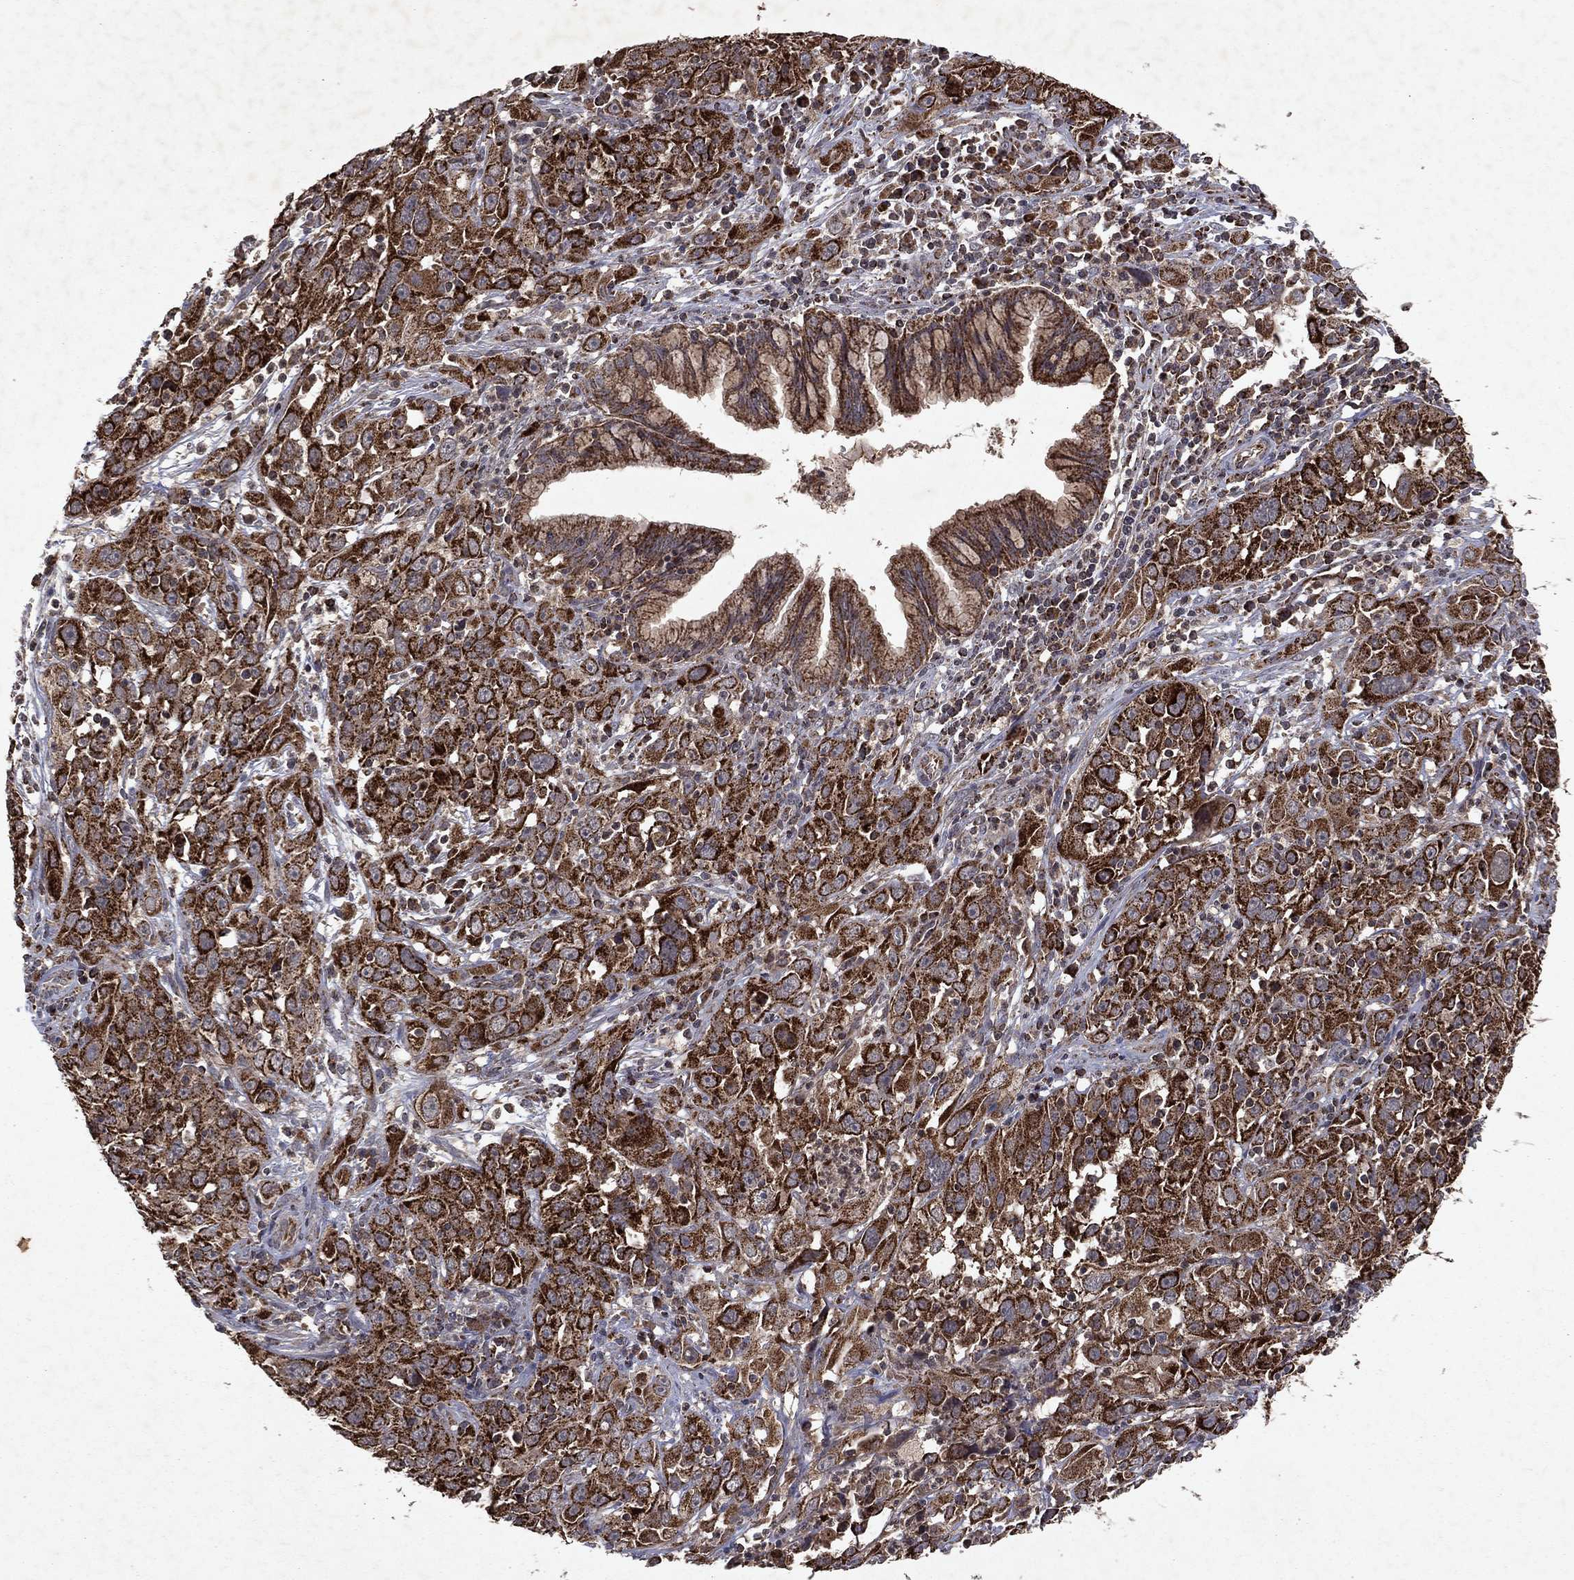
{"staining": {"intensity": "strong", "quantity": ">75%", "location": "cytoplasmic/membranous"}, "tissue": "cervical cancer", "cell_type": "Tumor cells", "image_type": "cancer", "snomed": [{"axis": "morphology", "description": "Squamous cell carcinoma, NOS"}, {"axis": "topography", "description": "Cervix"}], "caption": "Immunohistochemistry (DAB) staining of squamous cell carcinoma (cervical) shows strong cytoplasmic/membranous protein expression in about >75% of tumor cells.", "gene": "PYROXD2", "patient": {"sex": "female", "age": 32}}